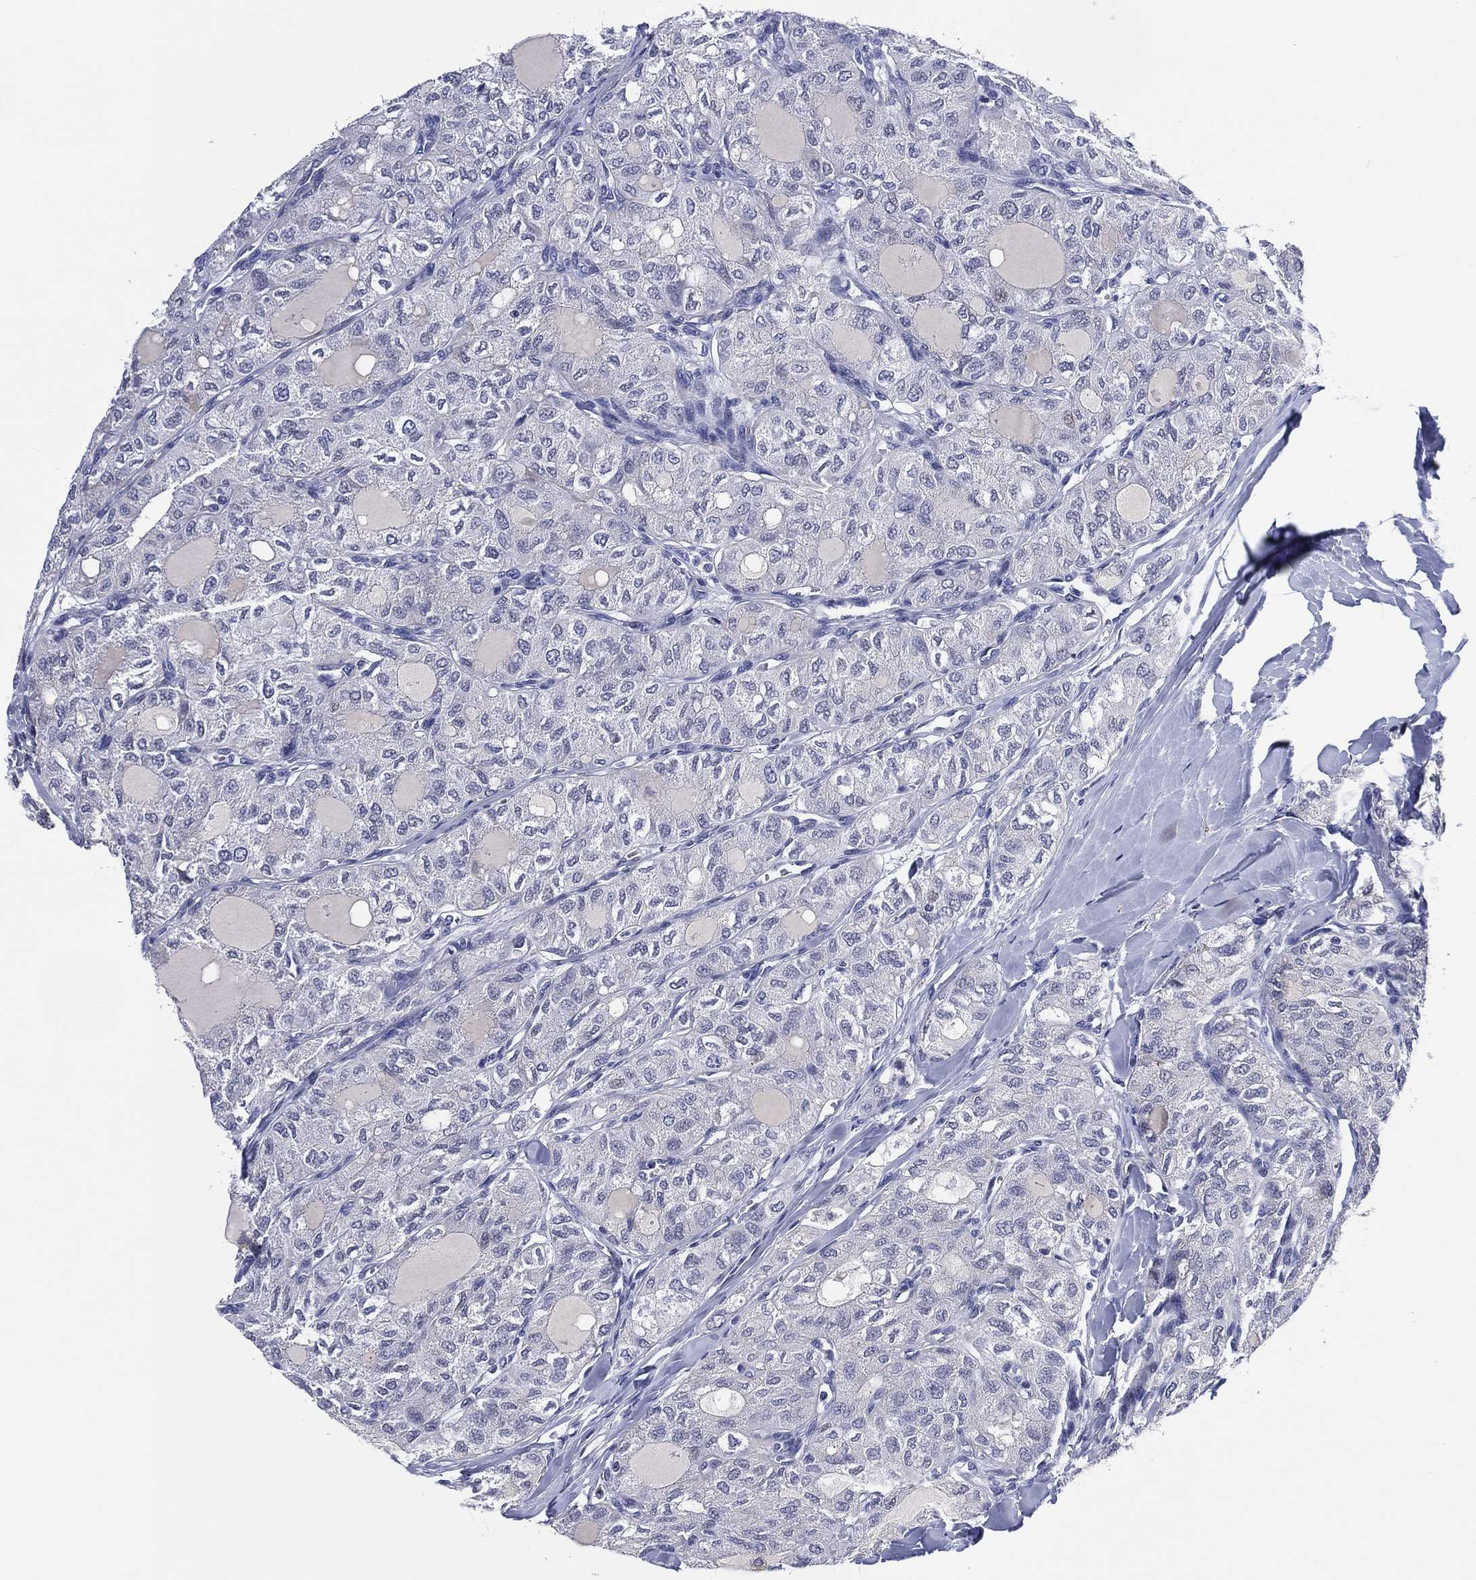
{"staining": {"intensity": "negative", "quantity": "none", "location": "none"}, "tissue": "thyroid cancer", "cell_type": "Tumor cells", "image_type": "cancer", "snomed": [{"axis": "morphology", "description": "Follicular adenoma carcinoma, NOS"}, {"axis": "topography", "description": "Thyroid gland"}], "caption": "Immunohistochemical staining of follicular adenoma carcinoma (thyroid) demonstrates no significant positivity in tumor cells.", "gene": "CLIP3", "patient": {"sex": "male", "age": 75}}